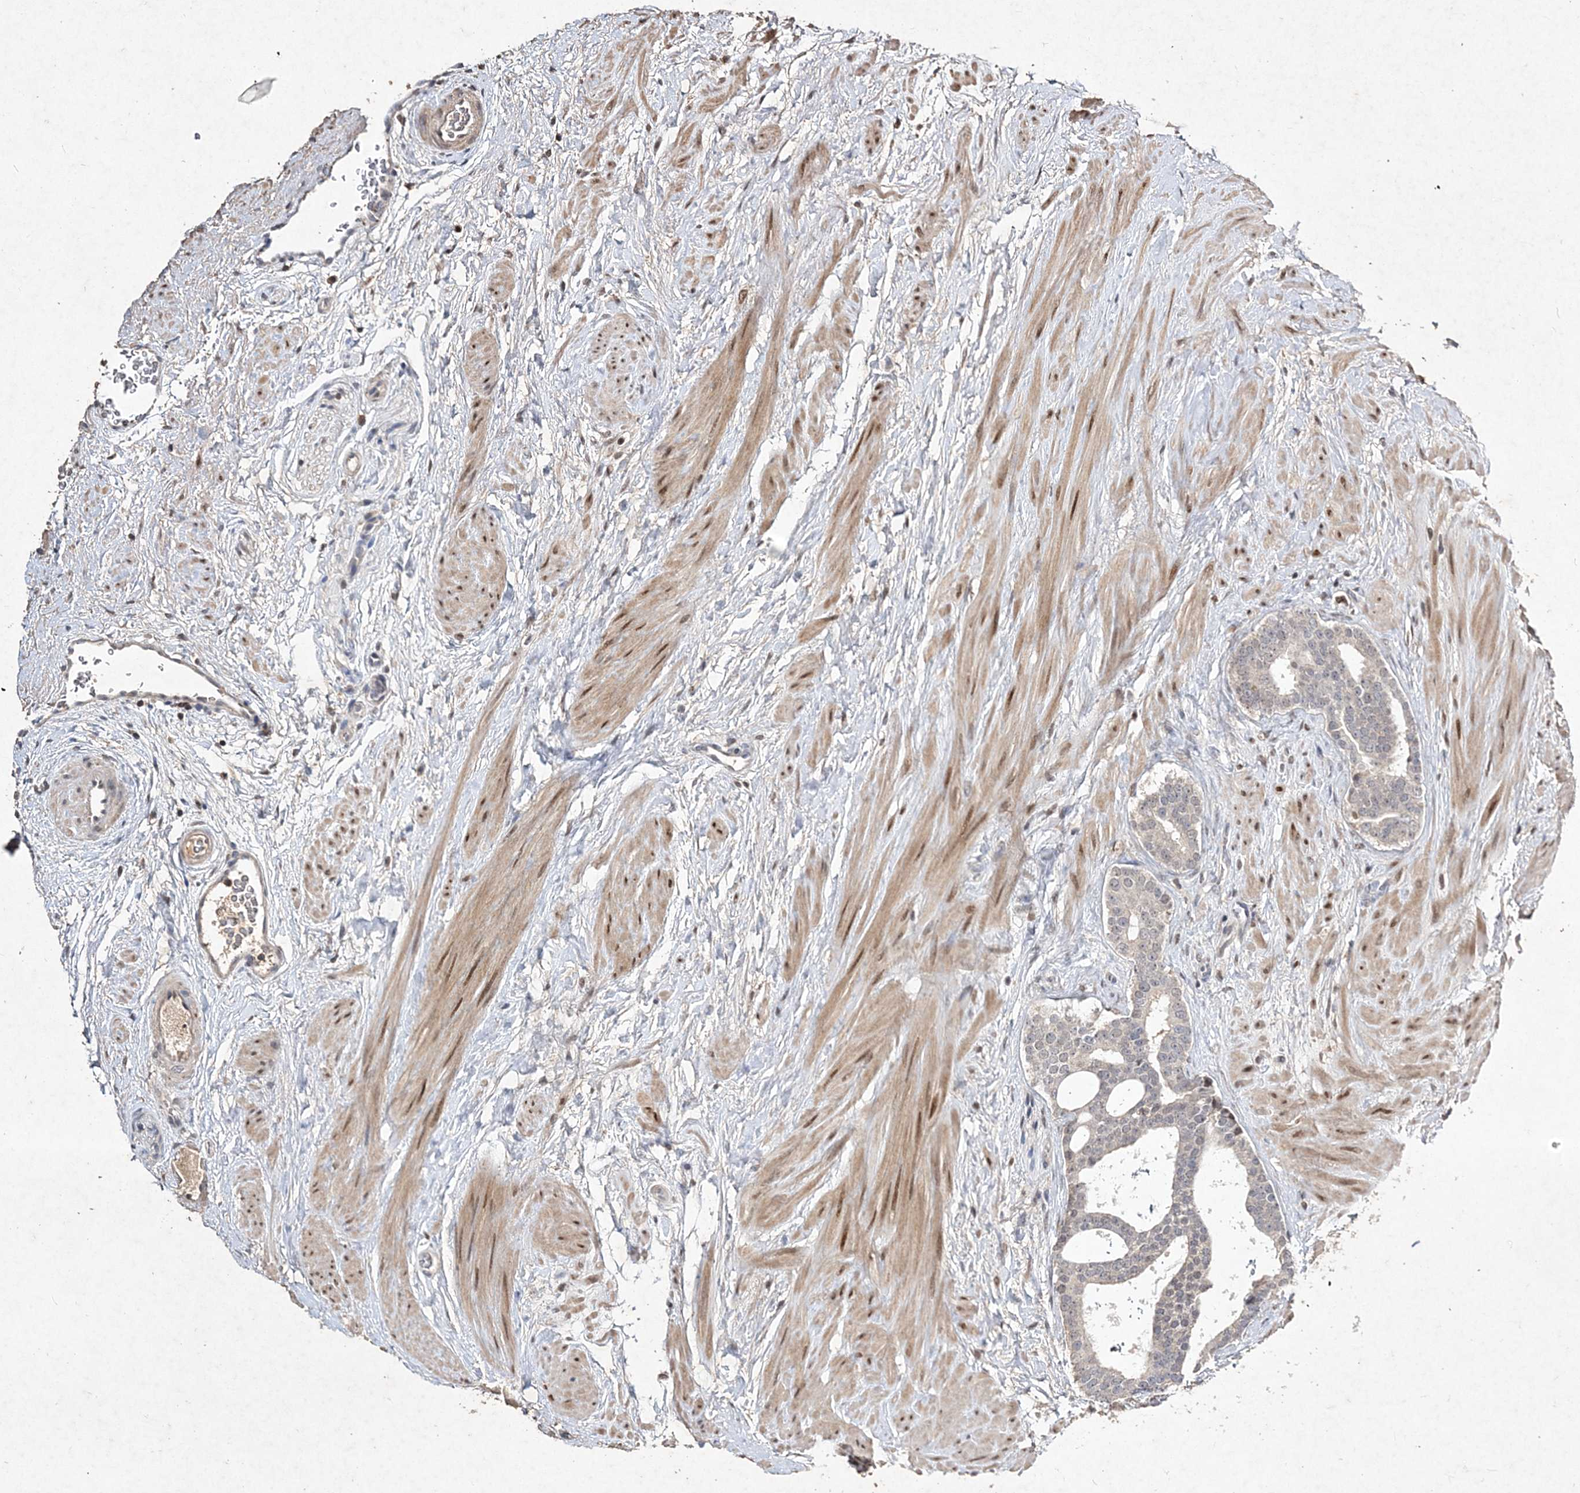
{"staining": {"intensity": "negative", "quantity": "none", "location": "none"}, "tissue": "prostate cancer", "cell_type": "Tumor cells", "image_type": "cancer", "snomed": [{"axis": "morphology", "description": "Adenocarcinoma, High grade"}, {"axis": "topography", "description": "Prostate"}], "caption": "Tumor cells are negative for protein expression in human prostate cancer. (Immunohistochemistry, brightfield microscopy, high magnification).", "gene": "C3orf38", "patient": {"sex": "male", "age": 56}}